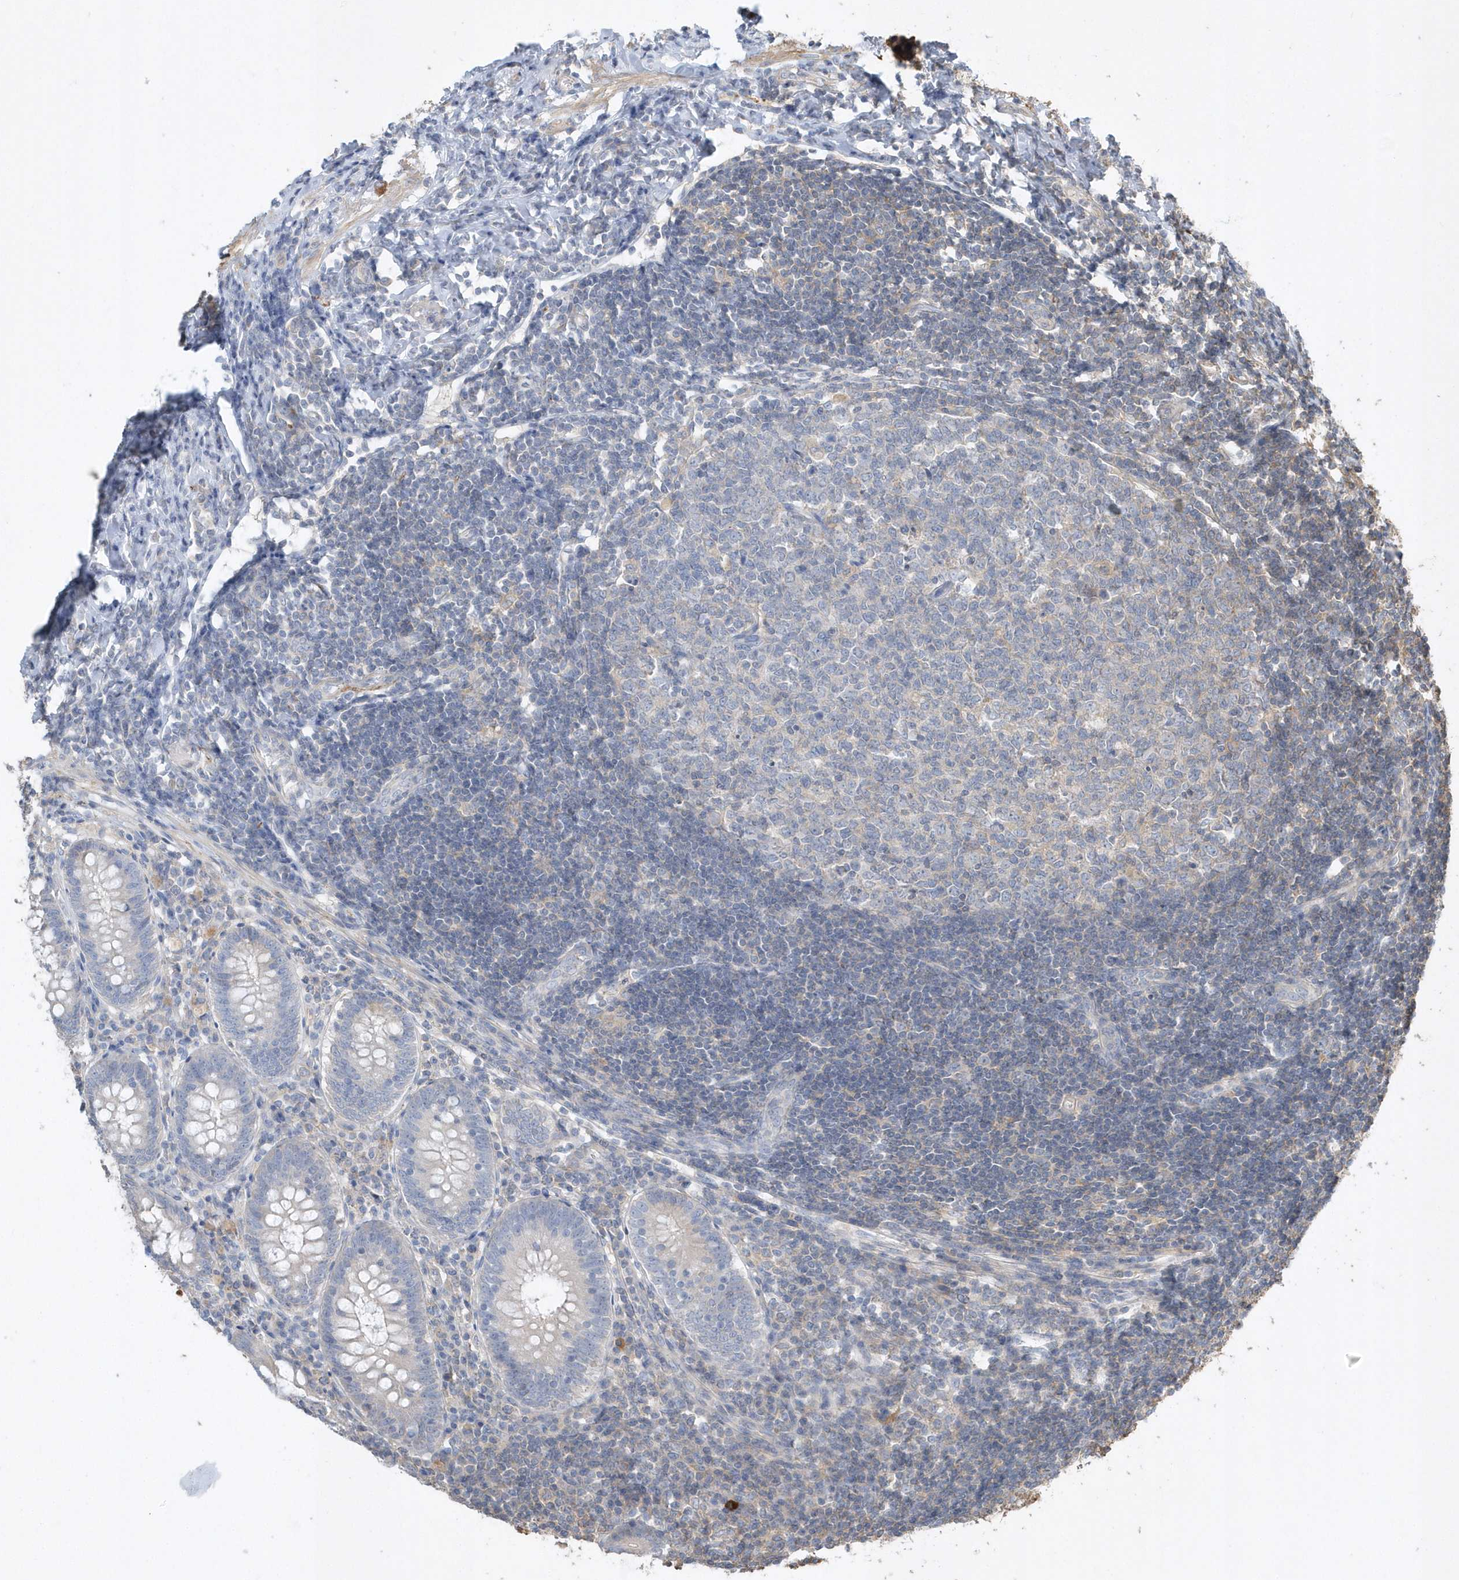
{"staining": {"intensity": "weak", "quantity": "<25%", "location": "cytoplasmic/membranous"}, "tissue": "appendix", "cell_type": "Glandular cells", "image_type": "normal", "snomed": [{"axis": "morphology", "description": "Normal tissue, NOS"}, {"axis": "topography", "description": "Appendix"}], "caption": "The histopathology image shows no staining of glandular cells in unremarkable appendix. (DAB (3,3'-diaminobenzidine) IHC, high magnification).", "gene": "SENP8", "patient": {"sex": "female", "age": 54}}